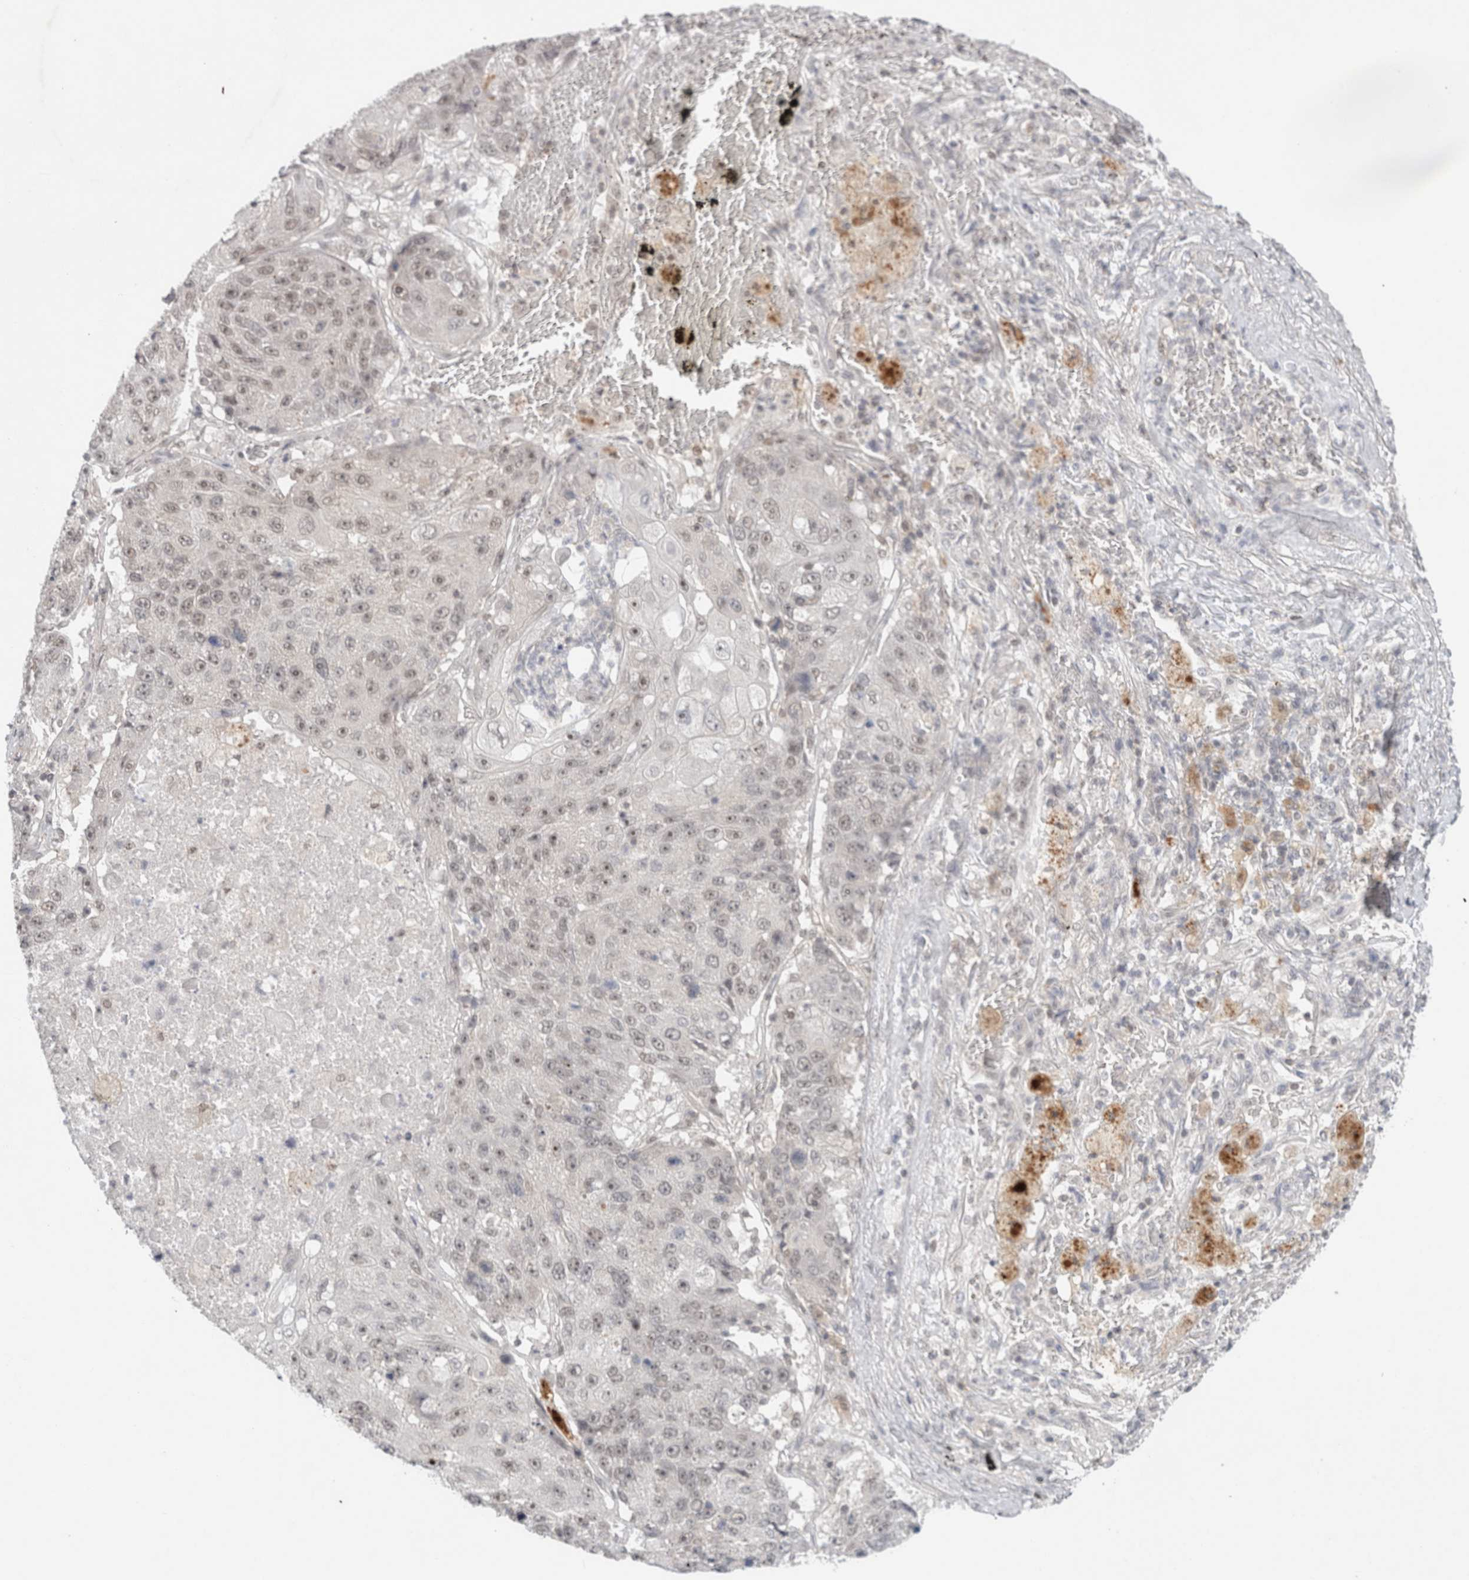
{"staining": {"intensity": "weak", "quantity": "<25%", "location": "nuclear"}, "tissue": "lung cancer", "cell_type": "Tumor cells", "image_type": "cancer", "snomed": [{"axis": "morphology", "description": "Squamous cell carcinoma, NOS"}, {"axis": "topography", "description": "Lung"}], "caption": "There is no significant staining in tumor cells of lung squamous cell carcinoma.", "gene": "FBXO42", "patient": {"sex": "male", "age": 61}}